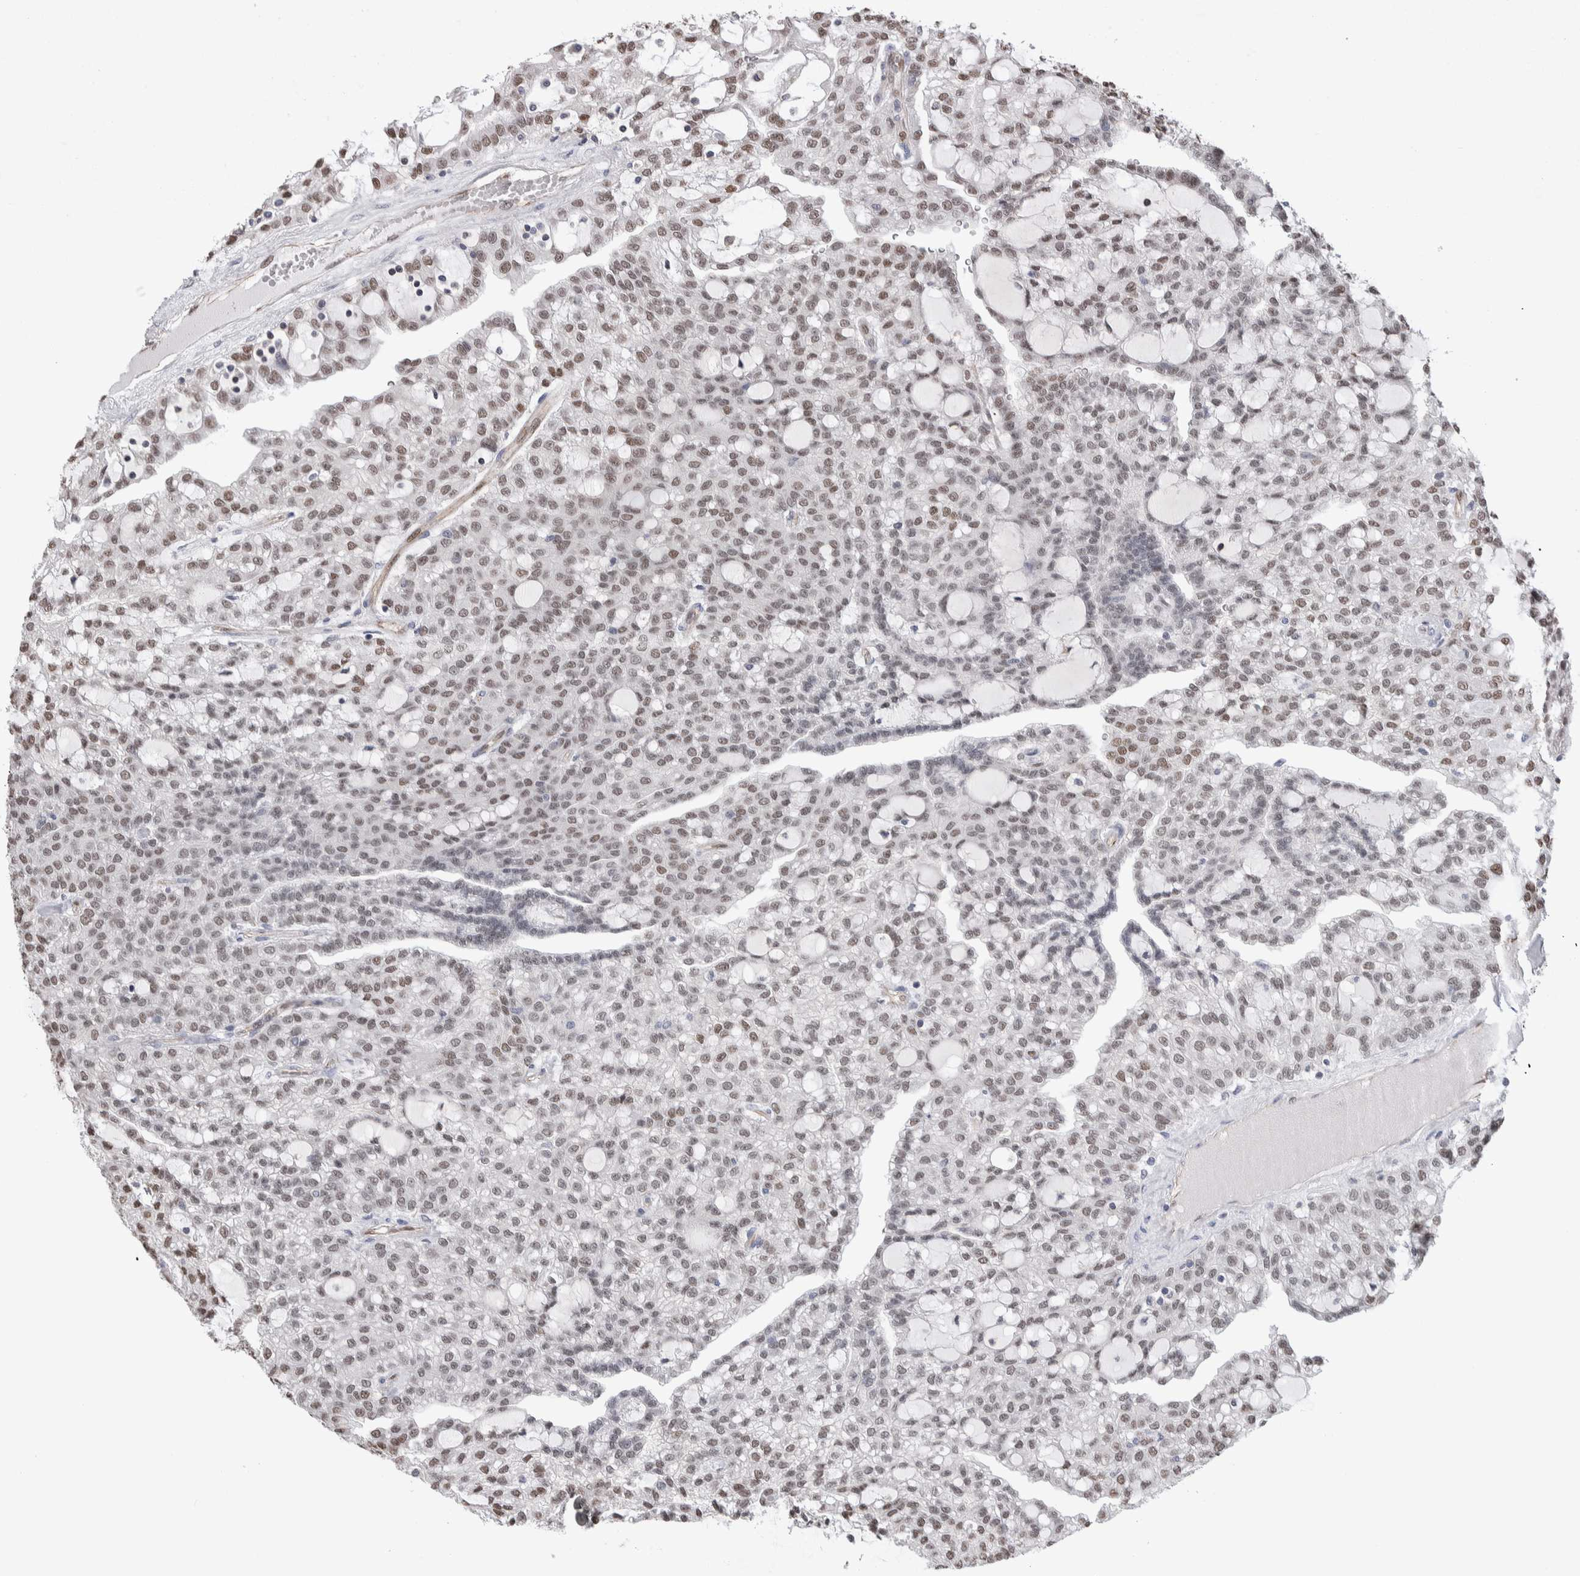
{"staining": {"intensity": "moderate", "quantity": "25%-75%", "location": "nuclear"}, "tissue": "renal cancer", "cell_type": "Tumor cells", "image_type": "cancer", "snomed": [{"axis": "morphology", "description": "Adenocarcinoma, NOS"}, {"axis": "topography", "description": "Kidney"}], "caption": "Tumor cells demonstrate moderate nuclear positivity in approximately 25%-75% of cells in adenocarcinoma (renal).", "gene": "ZBTB49", "patient": {"sex": "male", "age": 63}}